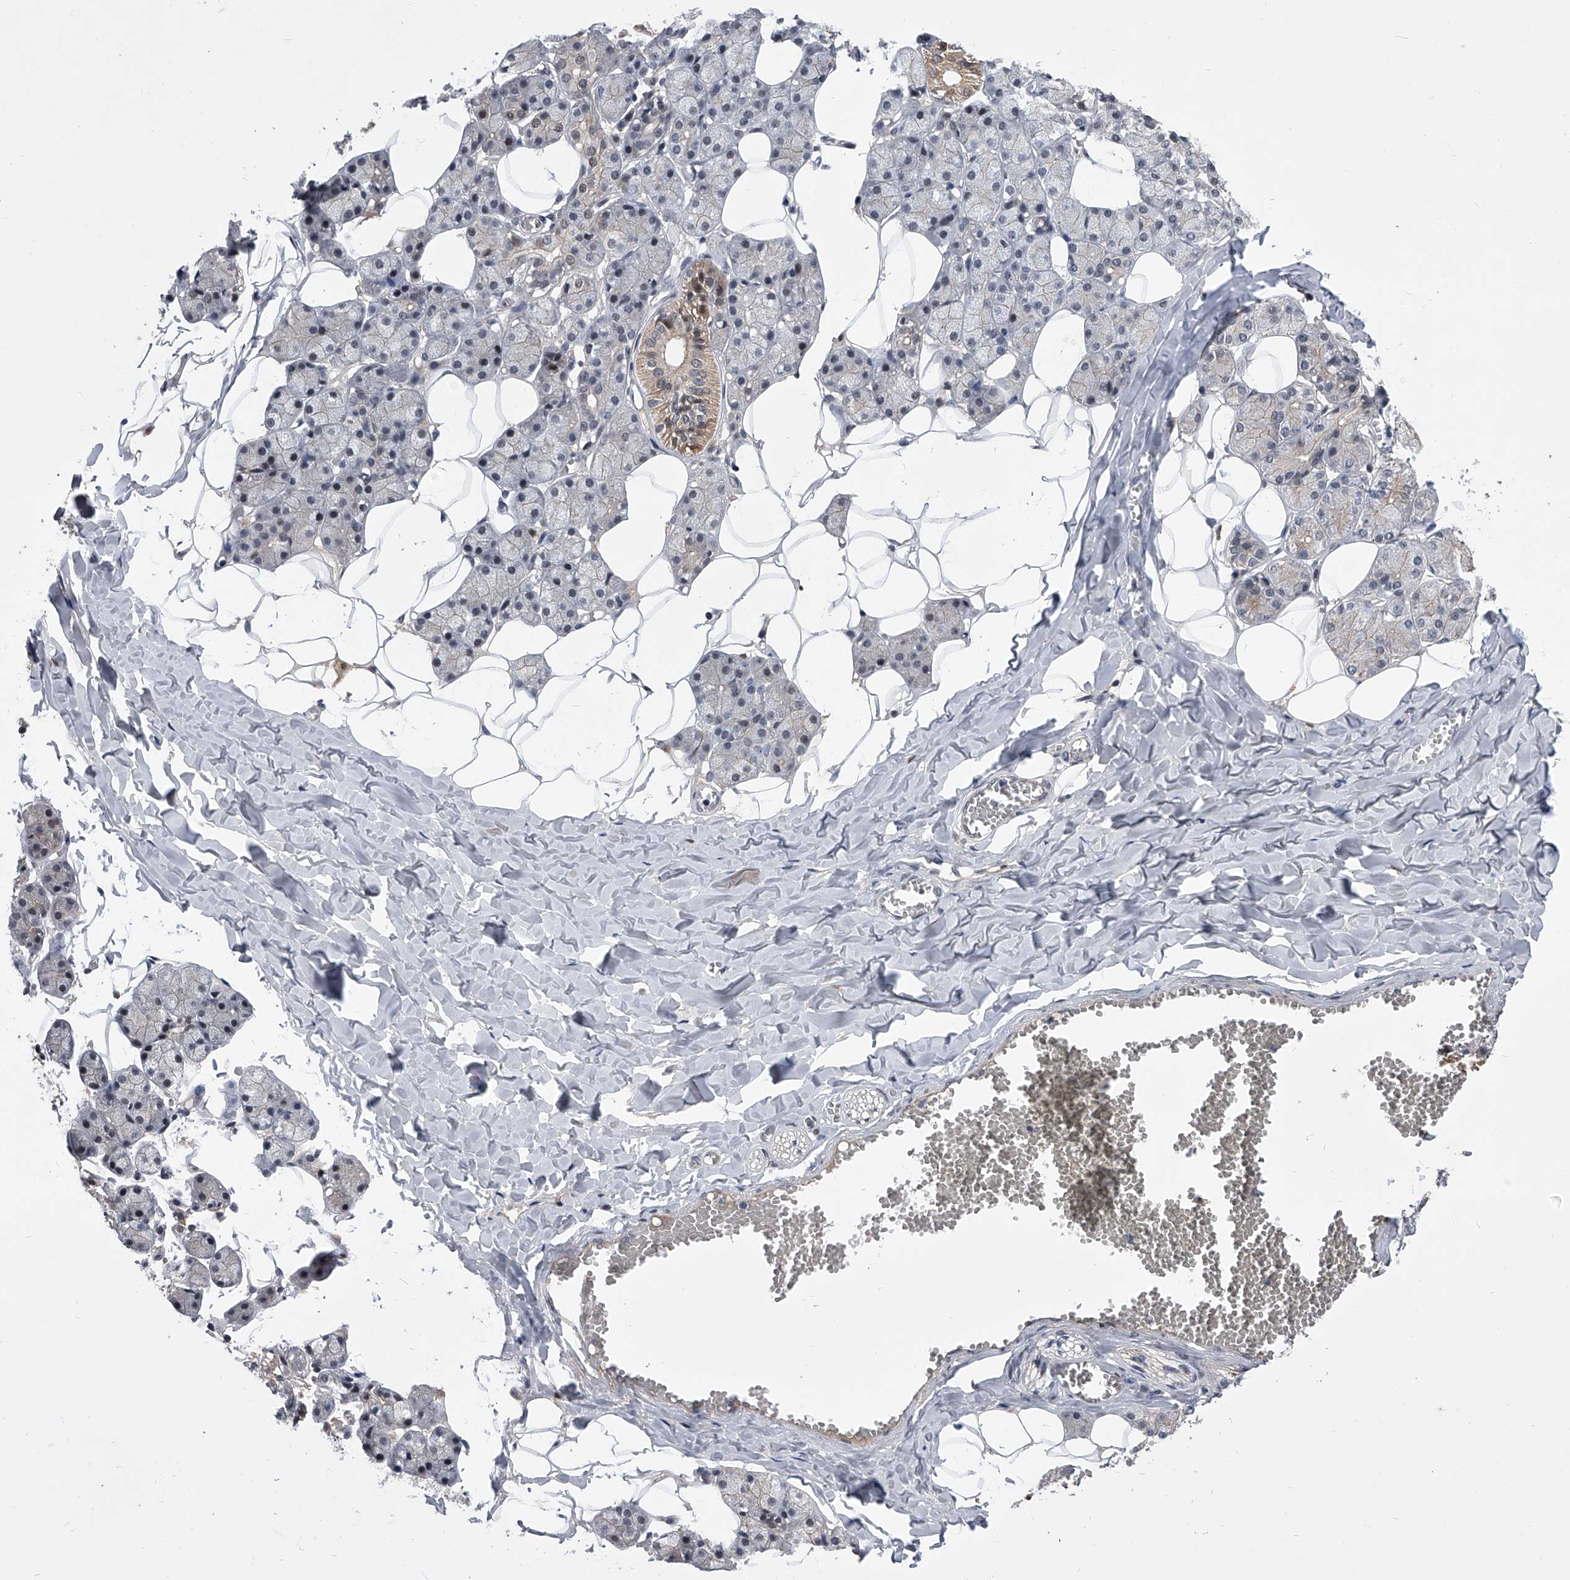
{"staining": {"intensity": "moderate", "quantity": "<25%", "location": "cytoplasmic/membranous"}, "tissue": "salivary gland", "cell_type": "Glandular cells", "image_type": "normal", "snomed": [{"axis": "morphology", "description": "Normal tissue, NOS"}, {"axis": "topography", "description": "Salivary gland"}], "caption": "Immunohistochemical staining of unremarkable human salivary gland displays low levels of moderate cytoplasmic/membranous staining in approximately <25% of glandular cells. The staining was performed using DAB to visualize the protein expression in brown, while the nuclei were stained in blue with hematoxylin (Magnification: 20x).", "gene": "ZNF76", "patient": {"sex": "female", "age": 33}}